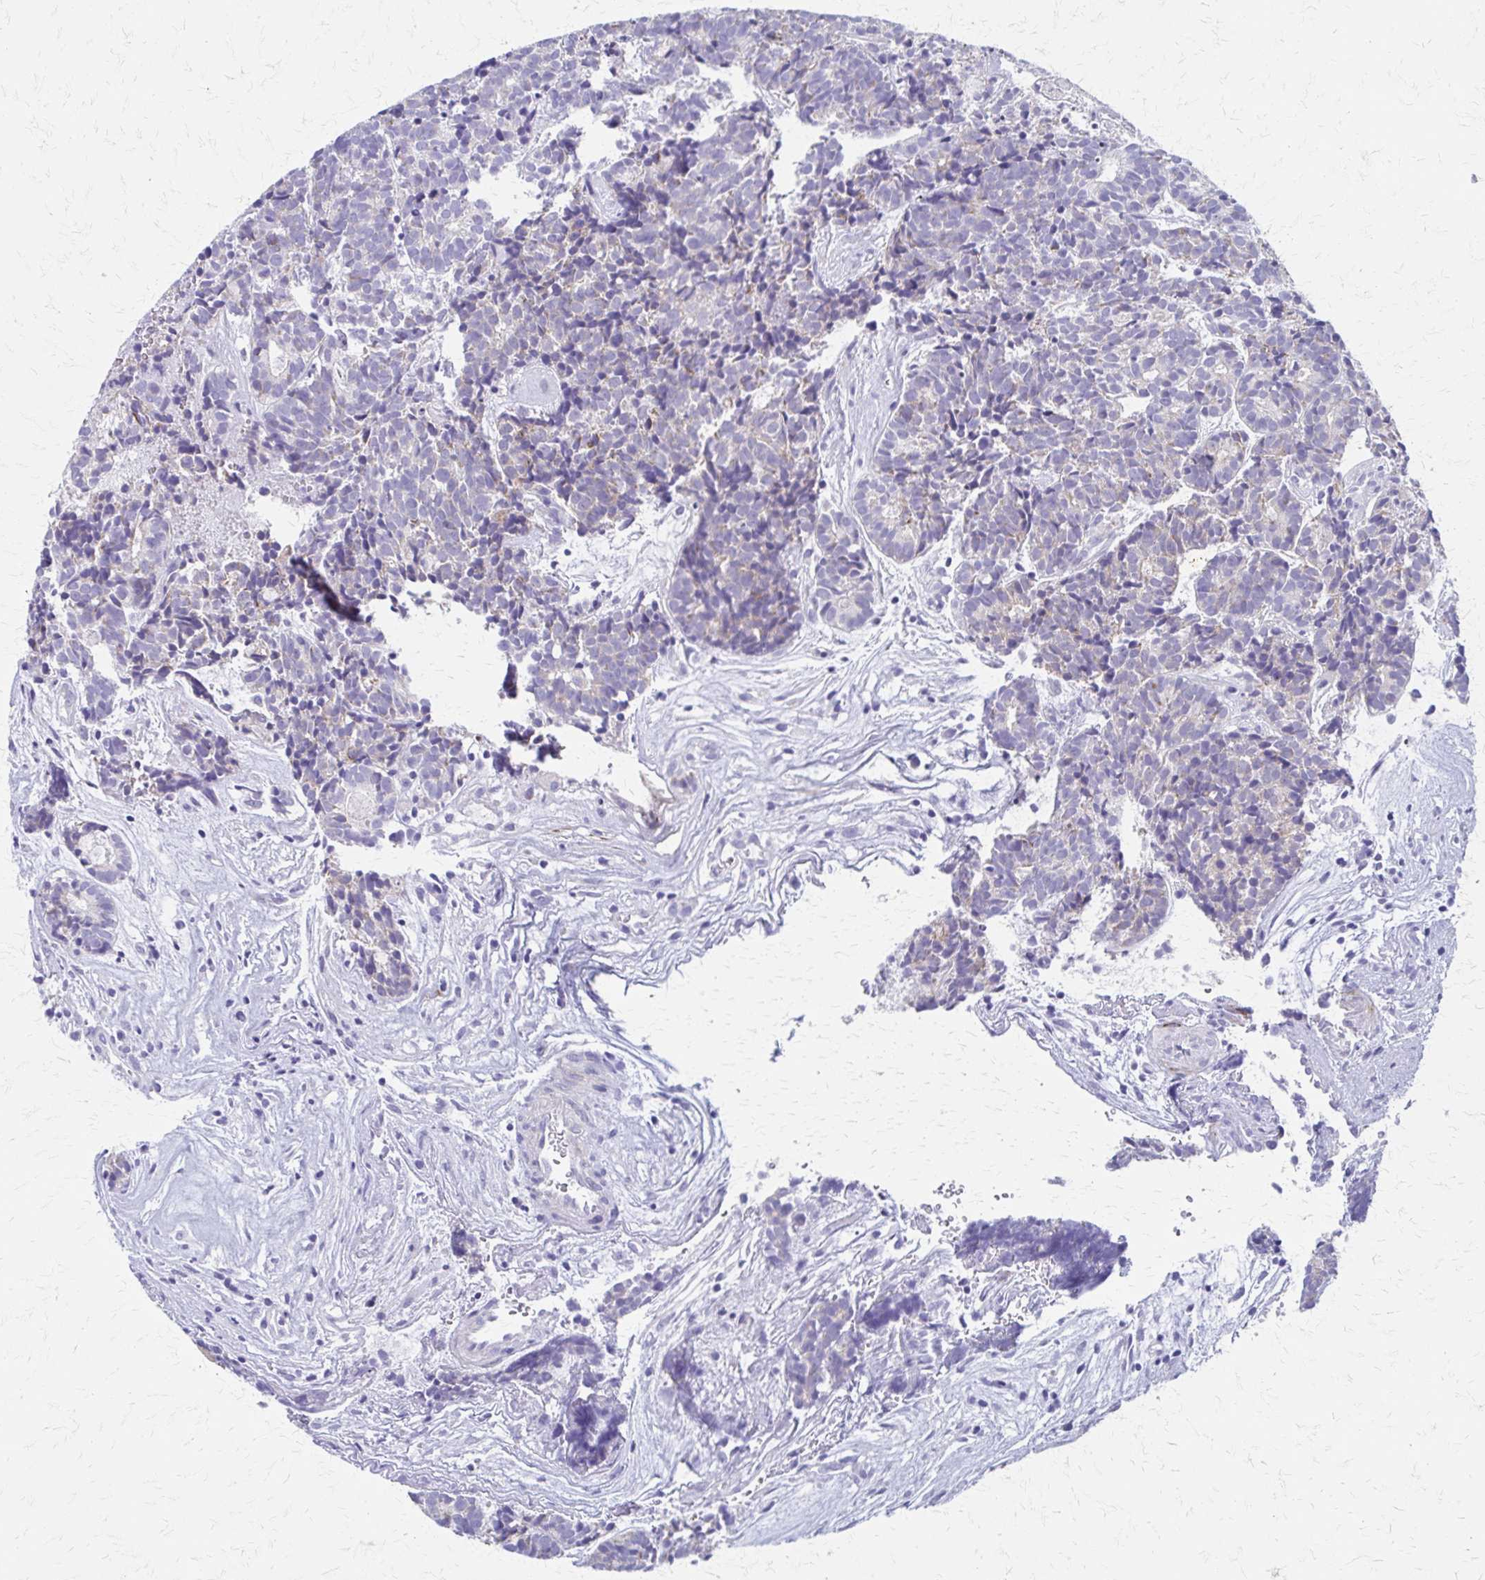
{"staining": {"intensity": "negative", "quantity": "none", "location": "none"}, "tissue": "head and neck cancer", "cell_type": "Tumor cells", "image_type": "cancer", "snomed": [{"axis": "morphology", "description": "Adenocarcinoma, NOS"}, {"axis": "topography", "description": "Head-Neck"}], "caption": "Tumor cells are negative for protein expression in human head and neck cancer.", "gene": "ZSCAN5B", "patient": {"sex": "female", "age": 81}}